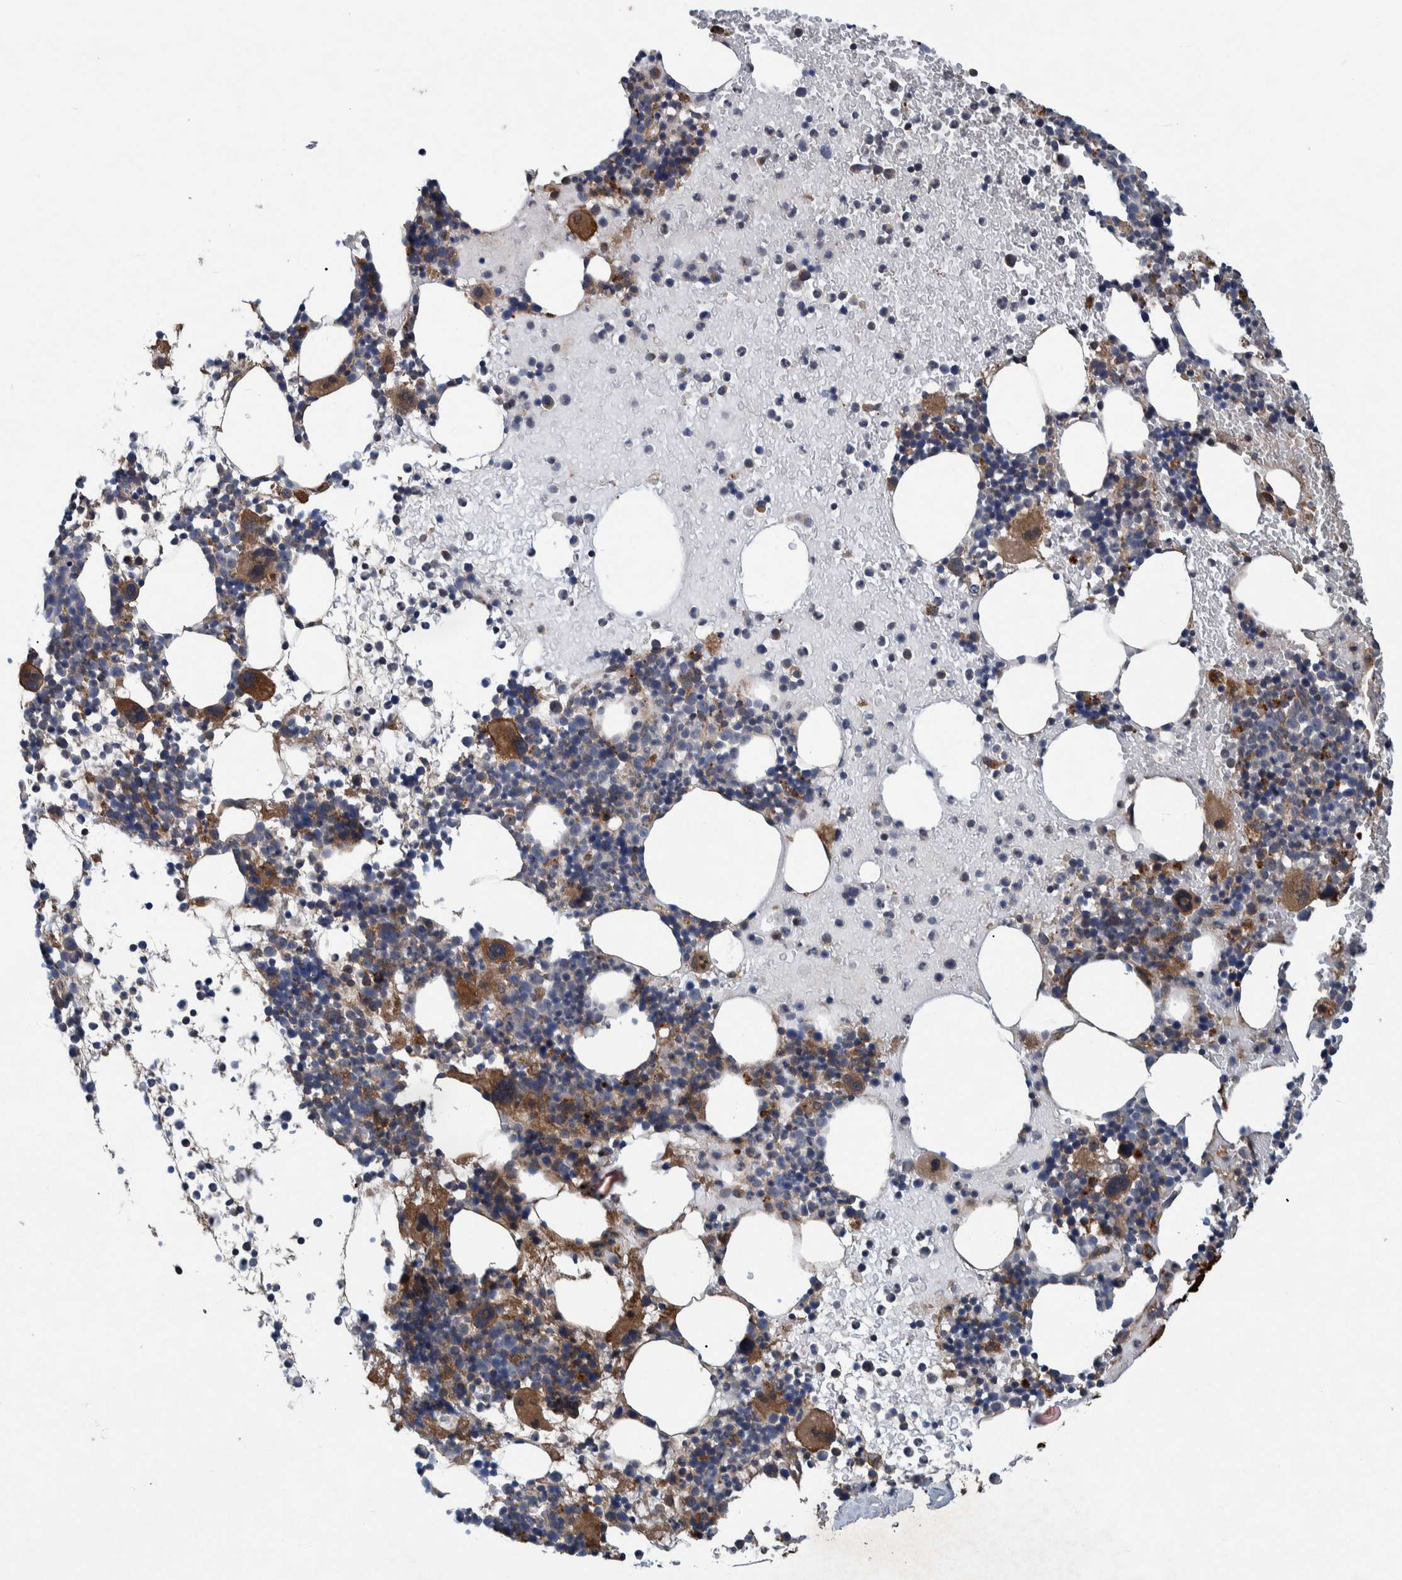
{"staining": {"intensity": "moderate", "quantity": "<25%", "location": "cytoplasmic/membranous"}, "tissue": "bone marrow", "cell_type": "Hematopoietic cells", "image_type": "normal", "snomed": [{"axis": "morphology", "description": "Normal tissue, NOS"}, {"axis": "morphology", "description": "Inflammation, NOS"}, {"axis": "topography", "description": "Bone marrow"}], "caption": "A high-resolution image shows immunohistochemistry (IHC) staining of unremarkable bone marrow, which reveals moderate cytoplasmic/membranous positivity in about <25% of hematopoietic cells.", "gene": "ITIH3", "patient": {"sex": "male", "age": 78}}